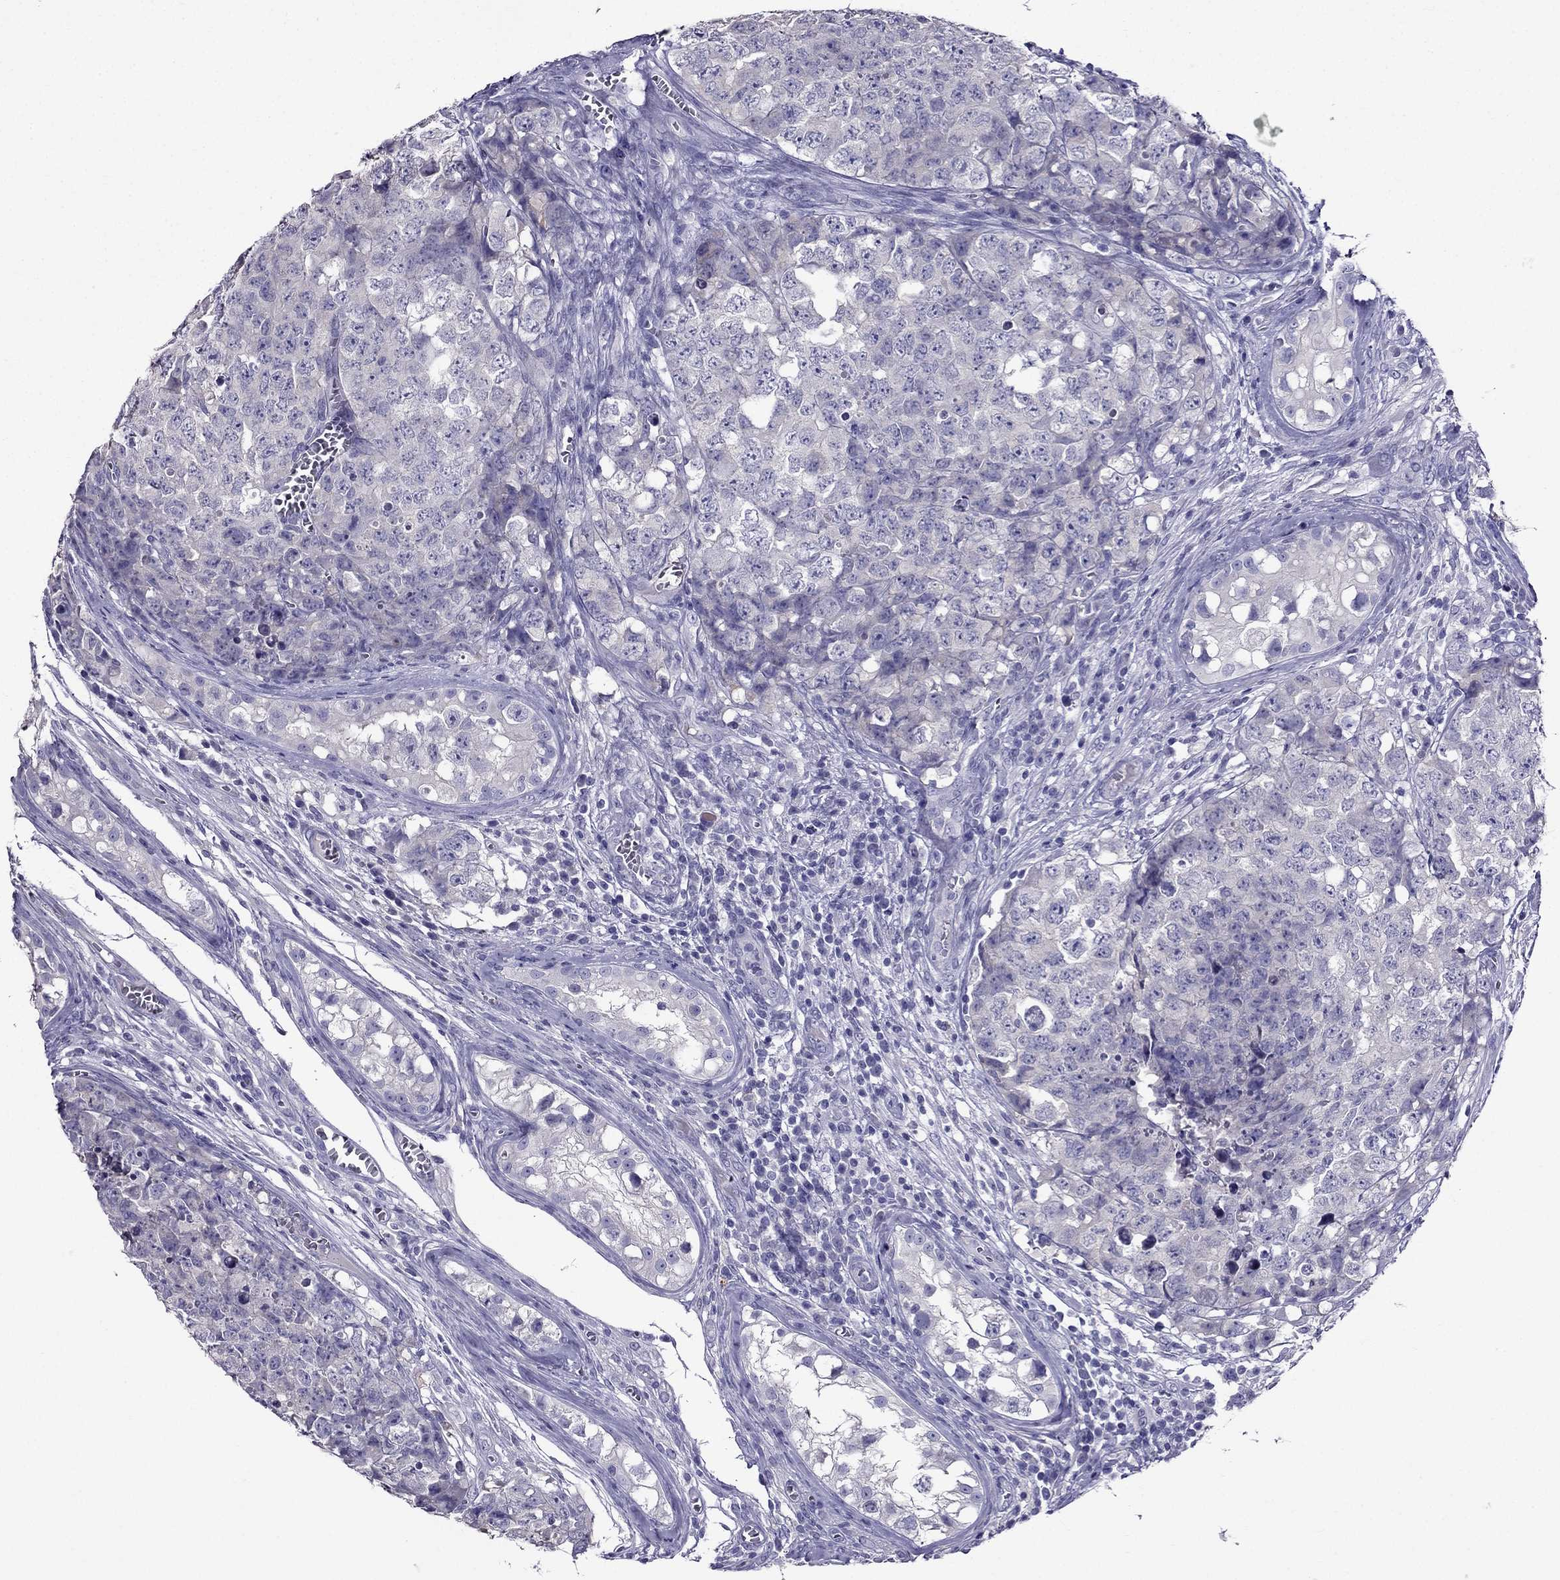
{"staining": {"intensity": "negative", "quantity": "none", "location": "none"}, "tissue": "testis cancer", "cell_type": "Tumor cells", "image_type": "cancer", "snomed": [{"axis": "morphology", "description": "Carcinoma, Embryonal, NOS"}, {"axis": "topography", "description": "Testis"}], "caption": "A high-resolution histopathology image shows immunohistochemistry (IHC) staining of embryonal carcinoma (testis), which shows no significant expression in tumor cells. The staining was performed using DAB to visualize the protein expression in brown, while the nuclei were stained in blue with hematoxylin (Magnification: 20x).", "gene": "ZNF541", "patient": {"sex": "male", "age": 23}}